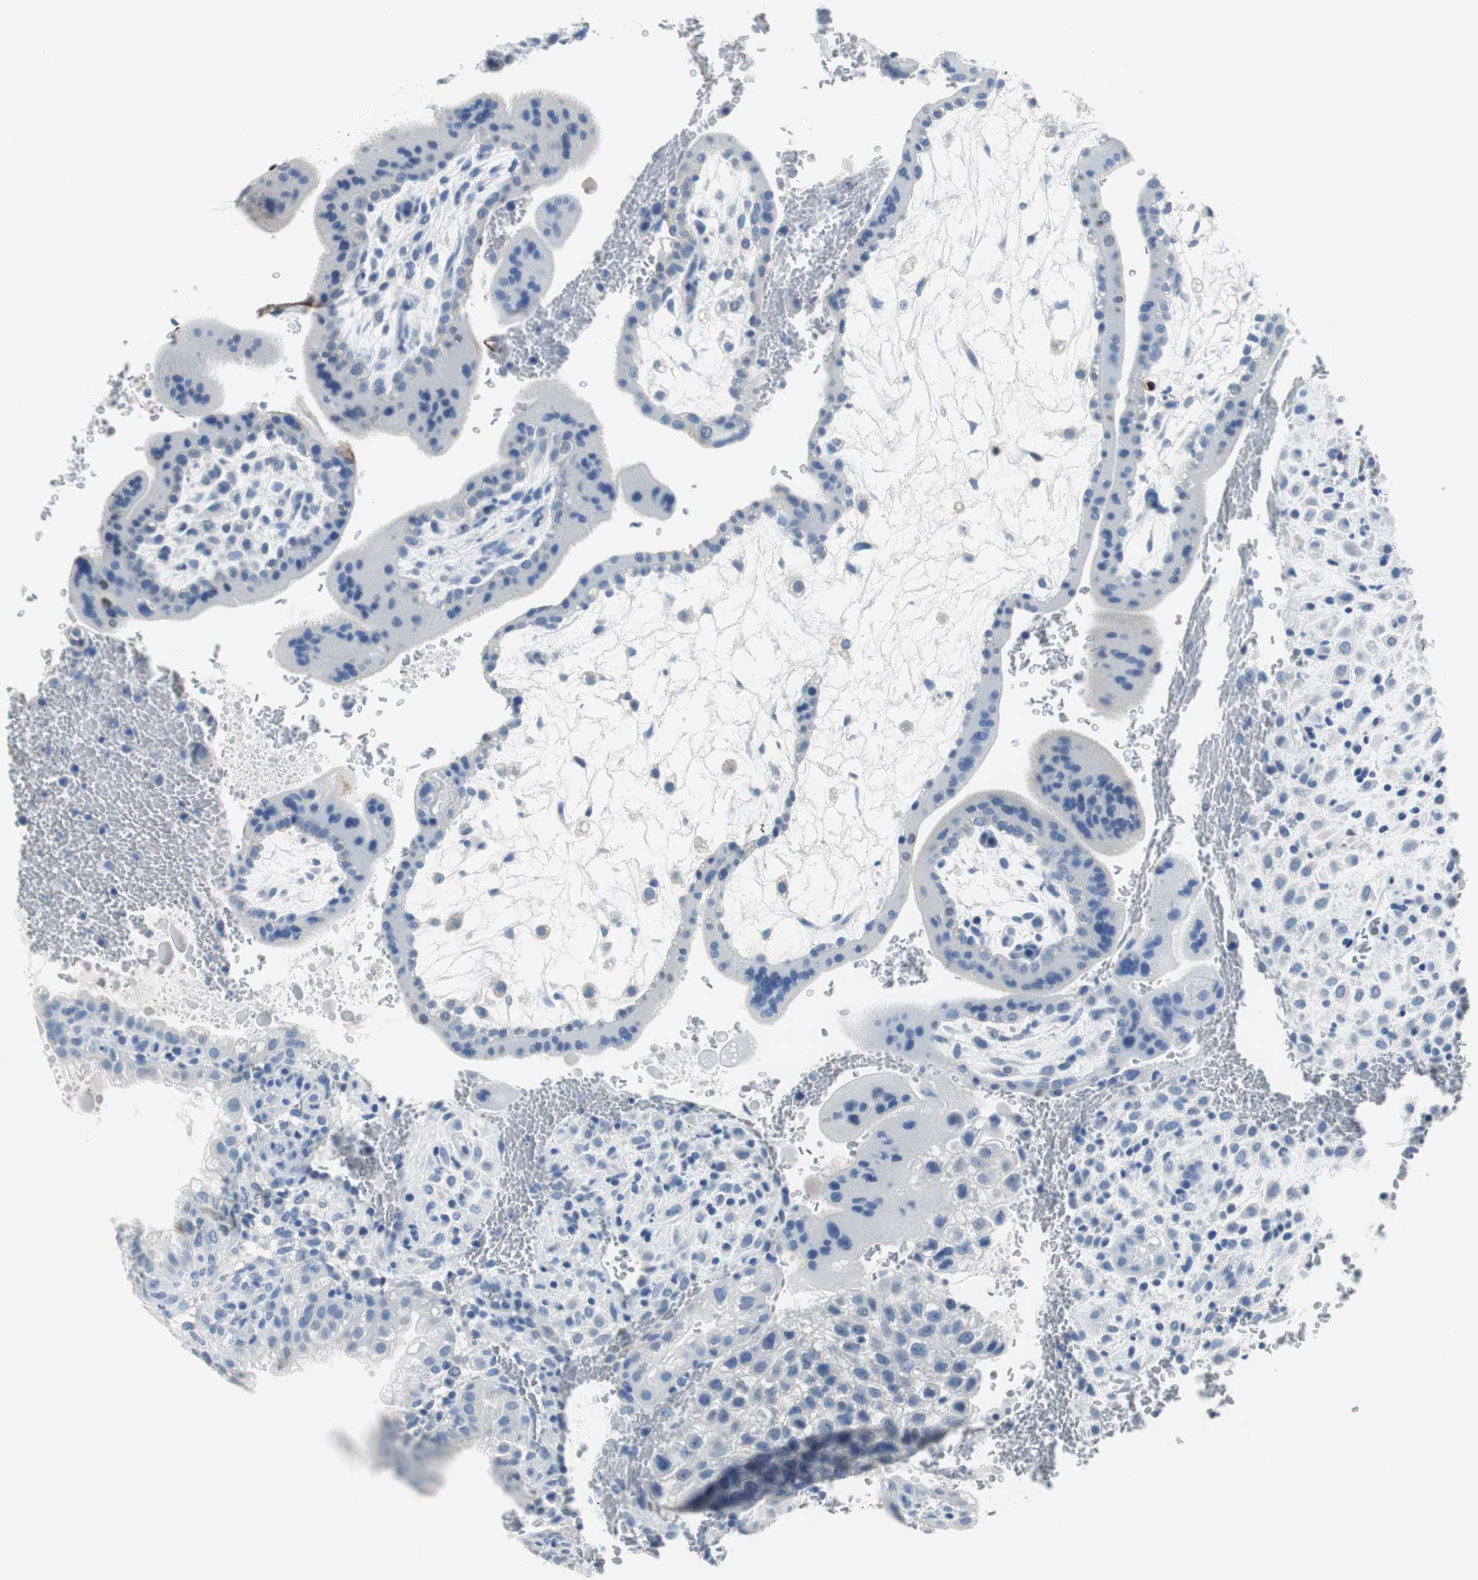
{"staining": {"intensity": "negative", "quantity": "none", "location": "none"}, "tissue": "placenta", "cell_type": "Decidual cells", "image_type": "normal", "snomed": [{"axis": "morphology", "description": "Normal tissue, NOS"}, {"axis": "topography", "description": "Placenta"}], "caption": "Decidual cells are negative for brown protein staining in unremarkable placenta. (DAB immunohistochemistry visualized using brightfield microscopy, high magnification).", "gene": "MUC7", "patient": {"sex": "female", "age": 35}}